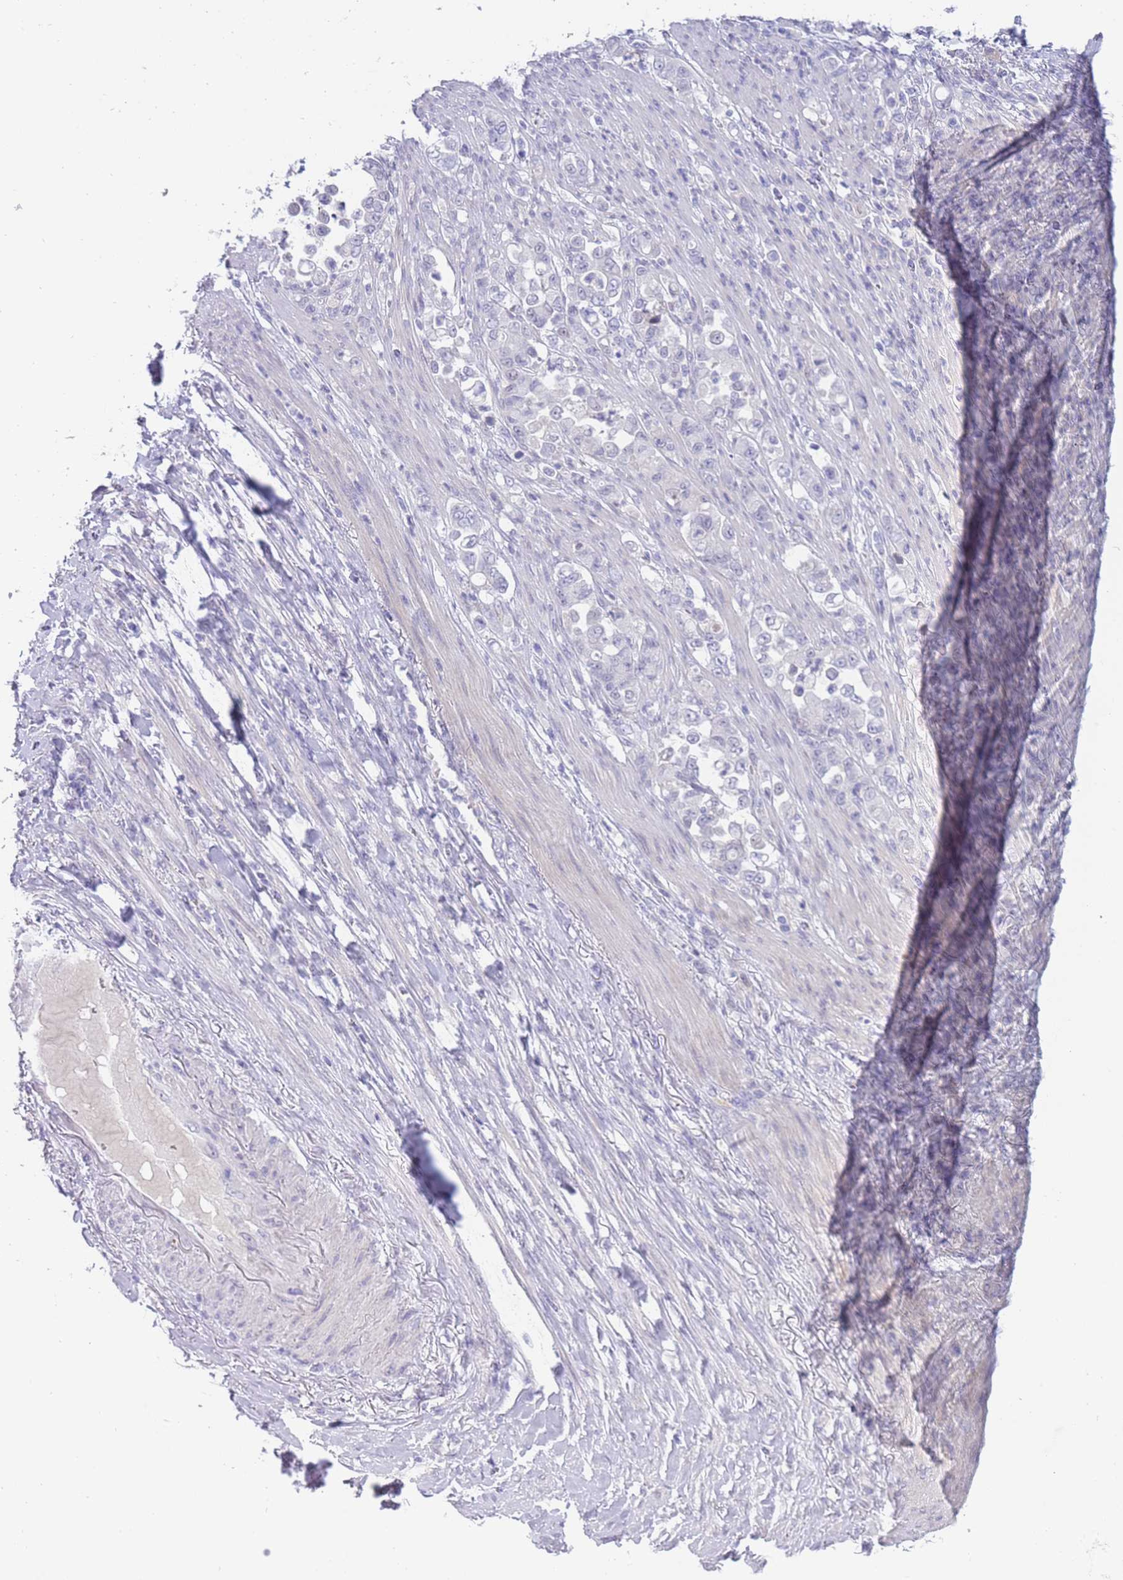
{"staining": {"intensity": "negative", "quantity": "none", "location": "none"}, "tissue": "stomach cancer", "cell_type": "Tumor cells", "image_type": "cancer", "snomed": [{"axis": "morphology", "description": "Normal tissue, NOS"}, {"axis": "morphology", "description": "Adenocarcinoma, NOS"}, {"axis": "topography", "description": "Stomach"}], "caption": "This is an IHC photomicrograph of human stomach cancer. There is no expression in tumor cells.", "gene": "PRR23B", "patient": {"sex": "female", "age": 79}}